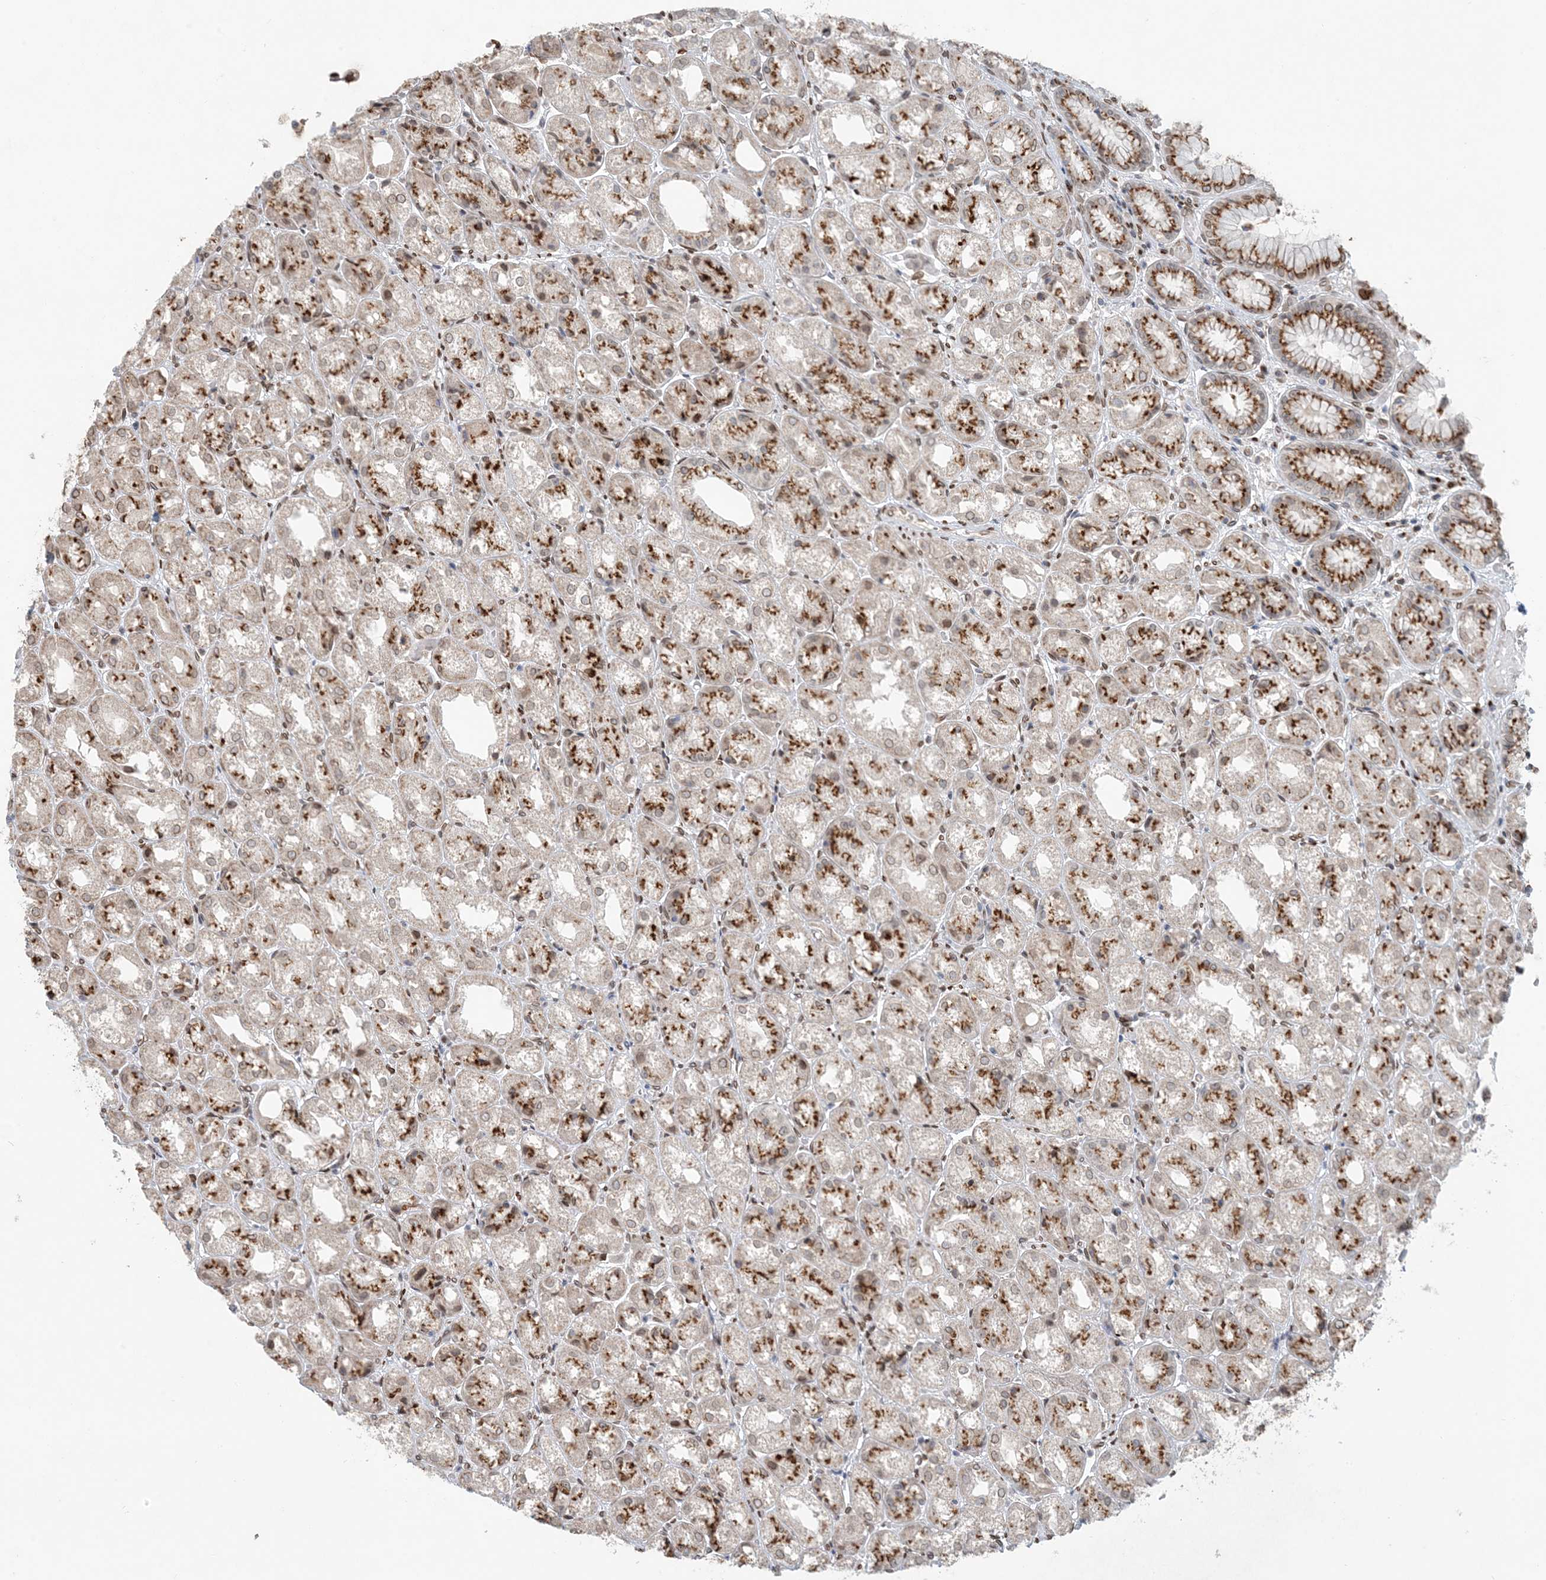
{"staining": {"intensity": "strong", "quantity": "25%-75%", "location": "cytoplasmic/membranous"}, "tissue": "stomach", "cell_type": "Glandular cells", "image_type": "normal", "snomed": [{"axis": "morphology", "description": "Normal tissue, NOS"}, {"axis": "topography", "description": "Stomach, upper"}], "caption": "Benign stomach demonstrates strong cytoplasmic/membranous positivity in approximately 25%-75% of glandular cells.", "gene": "SLC35A2", "patient": {"sex": "male", "age": 72}}